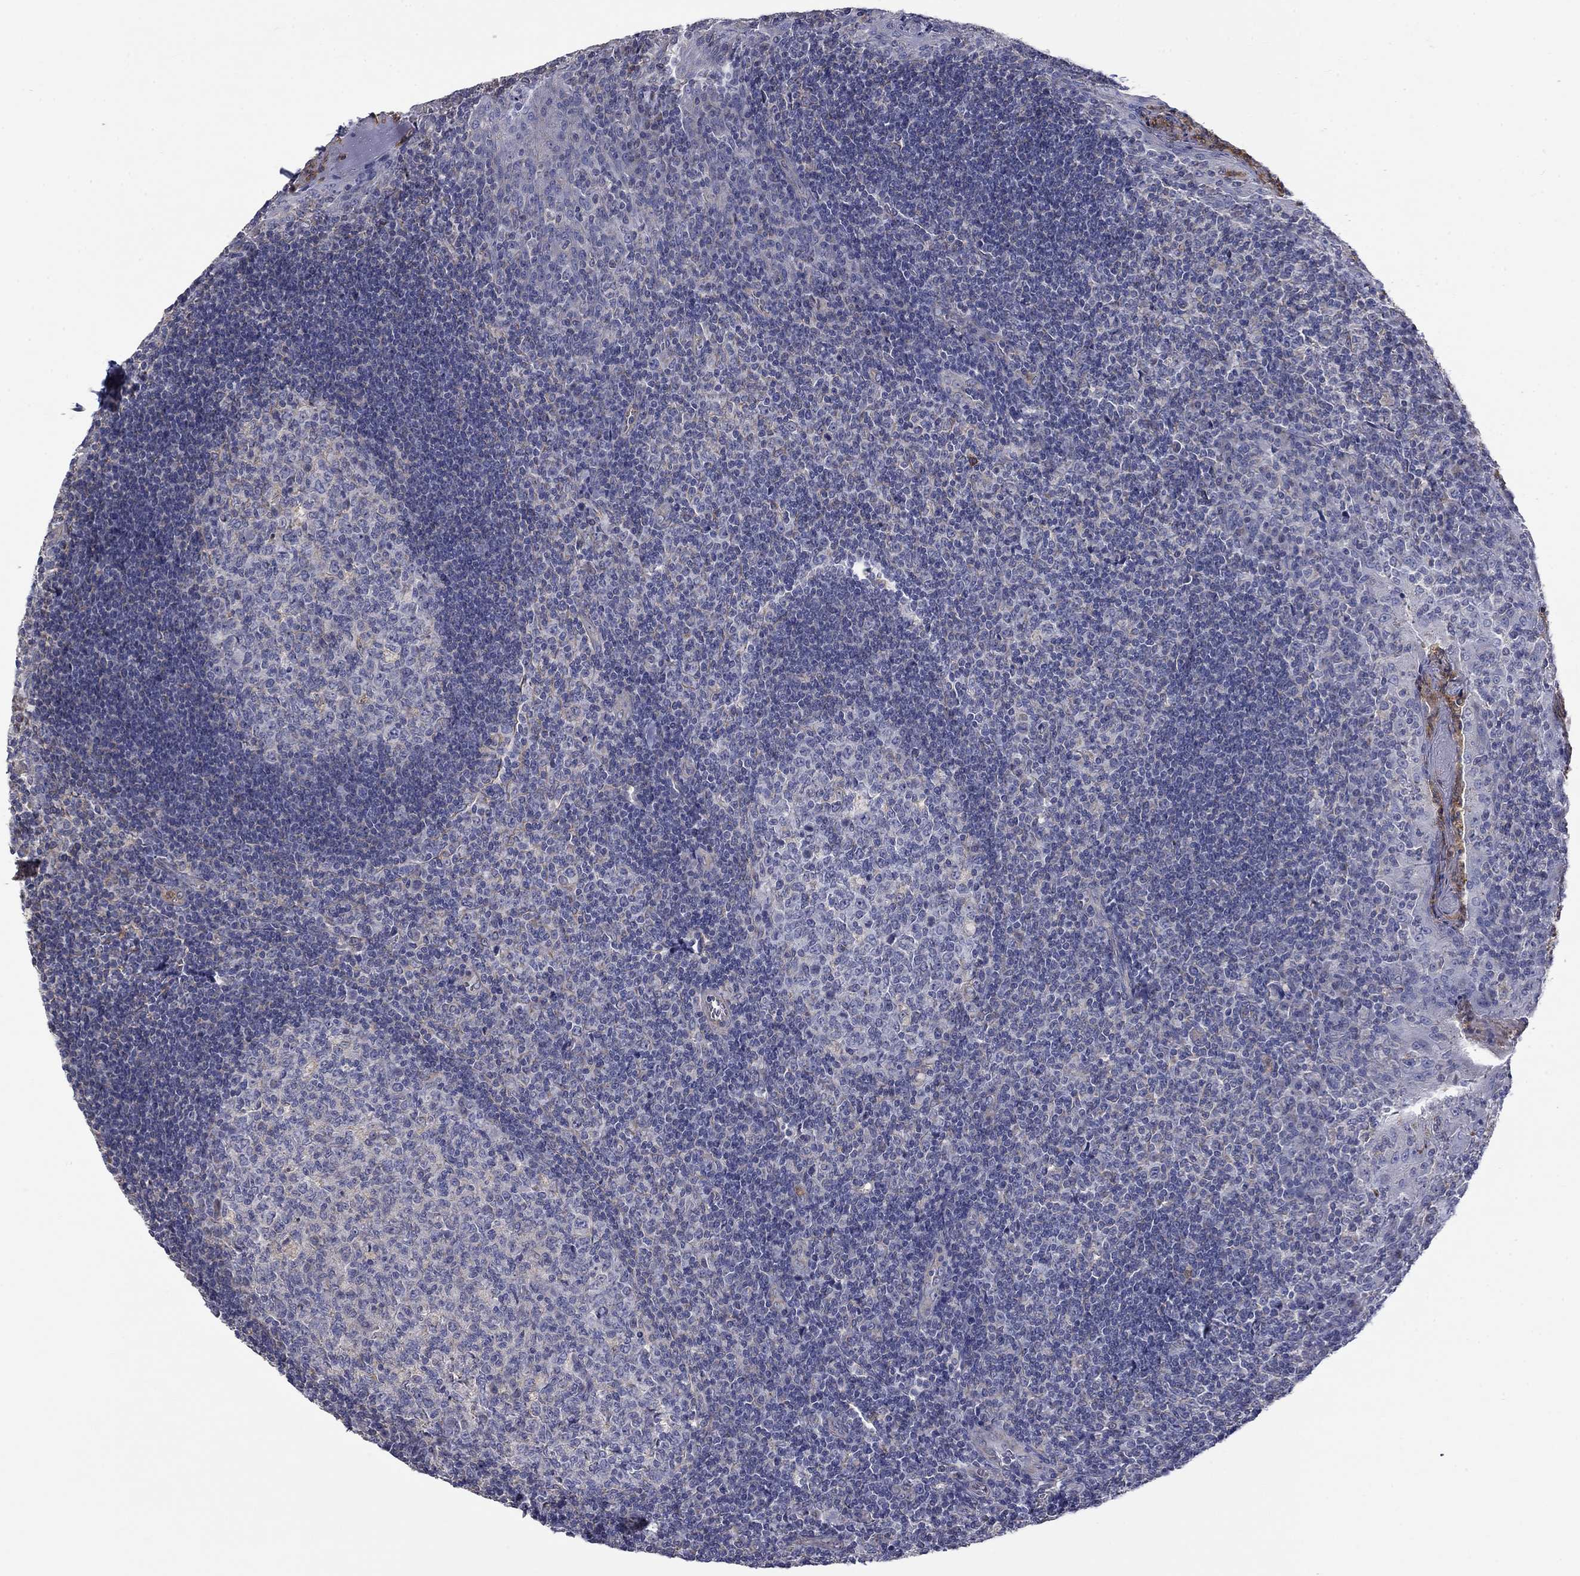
{"staining": {"intensity": "weak", "quantity": "<25%", "location": "cytoplasmic/membranous"}, "tissue": "tonsil", "cell_type": "Germinal center cells", "image_type": "normal", "snomed": [{"axis": "morphology", "description": "Normal tissue, NOS"}, {"axis": "topography", "description": "Tonsil"}], "caption": "DAB (3,3'-diaminobenzidine) immunohistochemical staining of unremarkable tonsil displays no significant staining in germinal center cells.", "gene": "CAMKK2", "patient": {"sex": "female", "age": 12}}